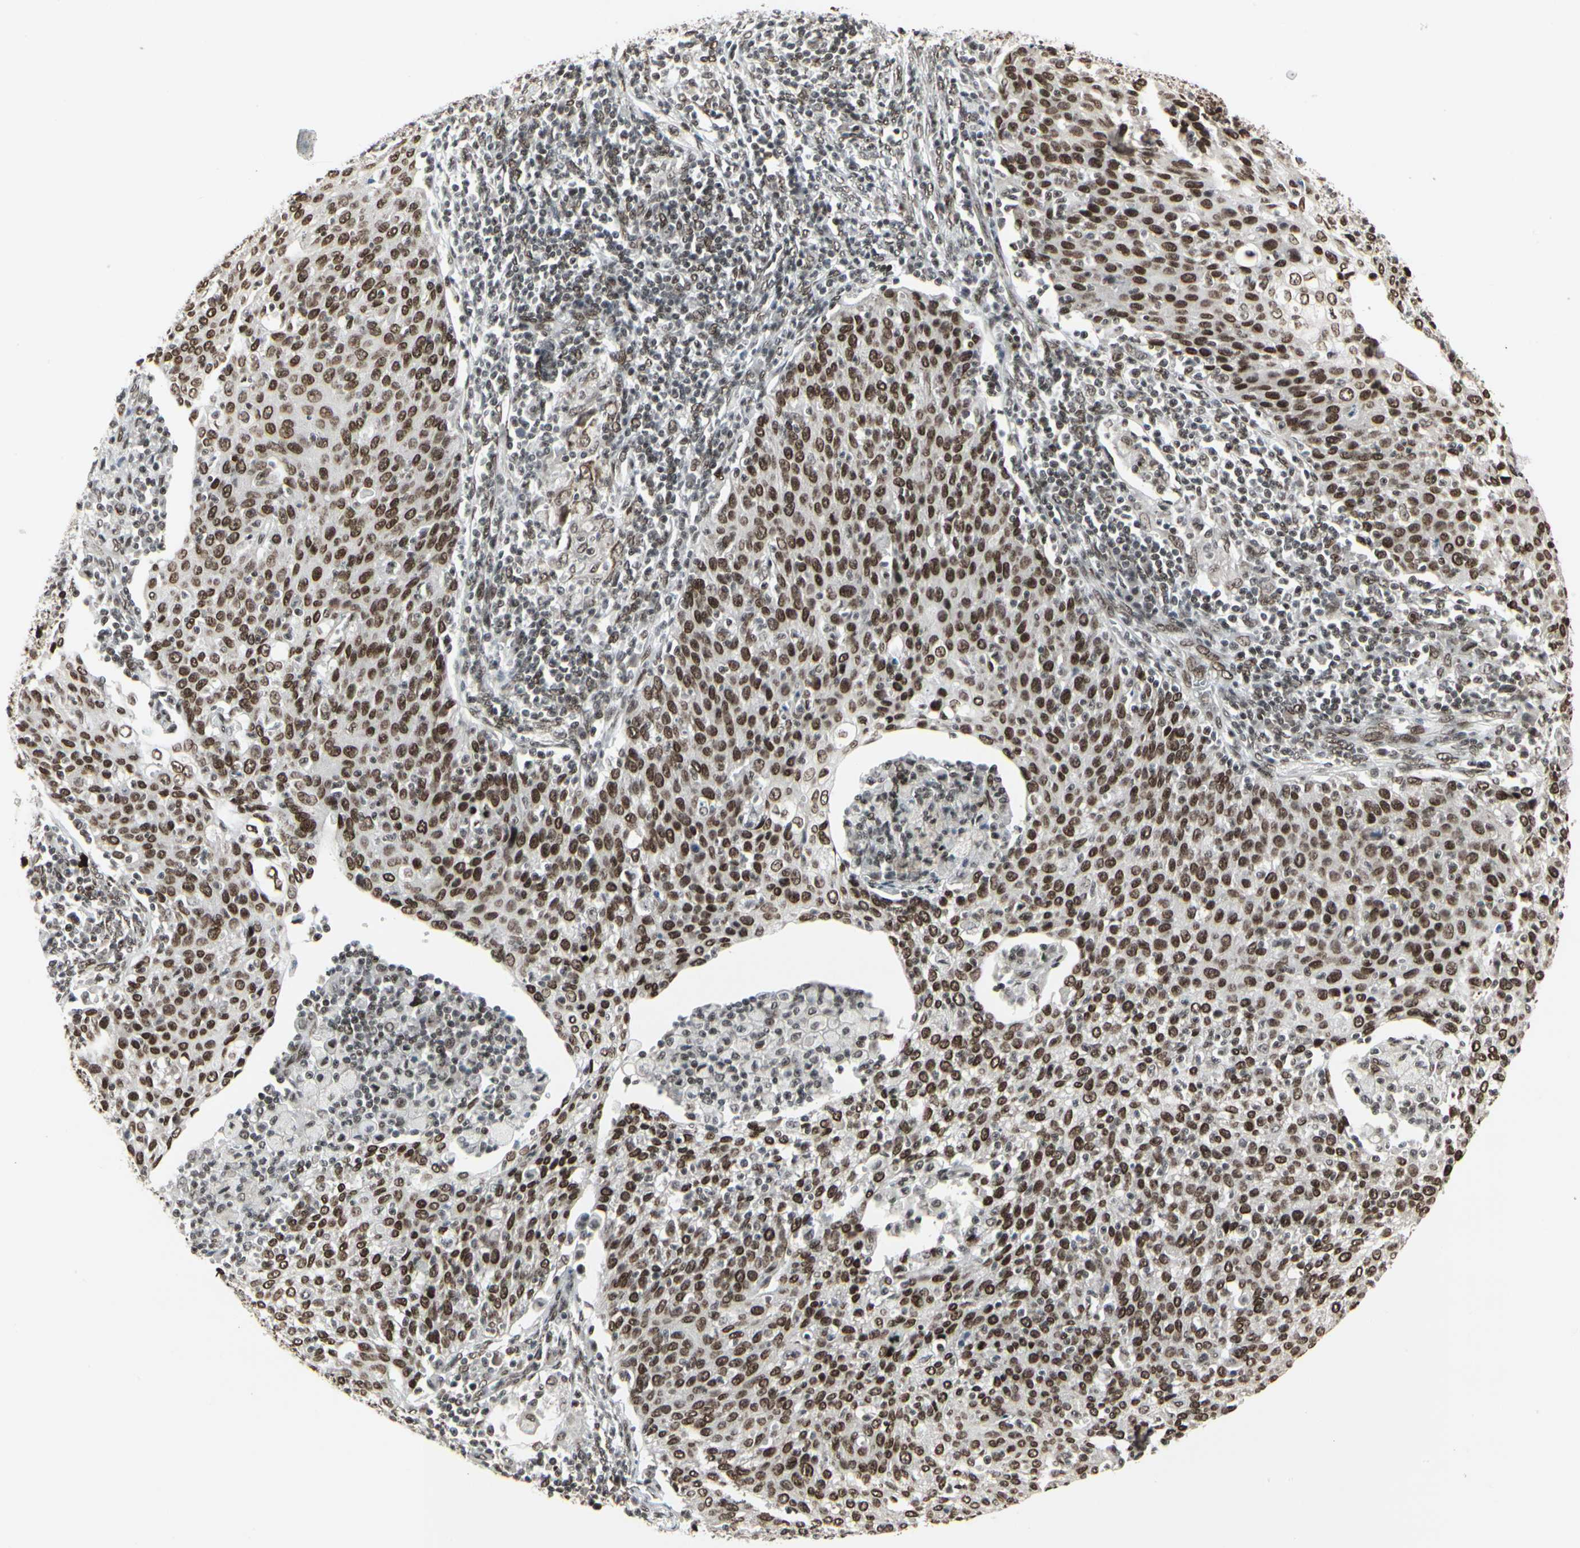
{"staining": {"intensity": "strong", "quantity": ">75%", "location": "nuclear"}, "tissue": "cervical cancer", "cell_type": "Tumor cells", "image_type": "cancer", "snomed": [{"axis": "morphology", "description": "Squamous cell carcinoma, NOS"}, {"axis": "topography", "description": "Cervix"}], "caption": "A histopathology image of cervical squamous cell carcinoma stained for a protein exhibits strong nuclear brown staining in tumor cells. The staining is performed using DAB (3,3'-diaminobenzidine) brown chromogen to label protein expression. The nuclei are counter-stained blue using hematoxylin.", "gene": "HMG20A", "patient": {"sex": "female", "age": 38}}